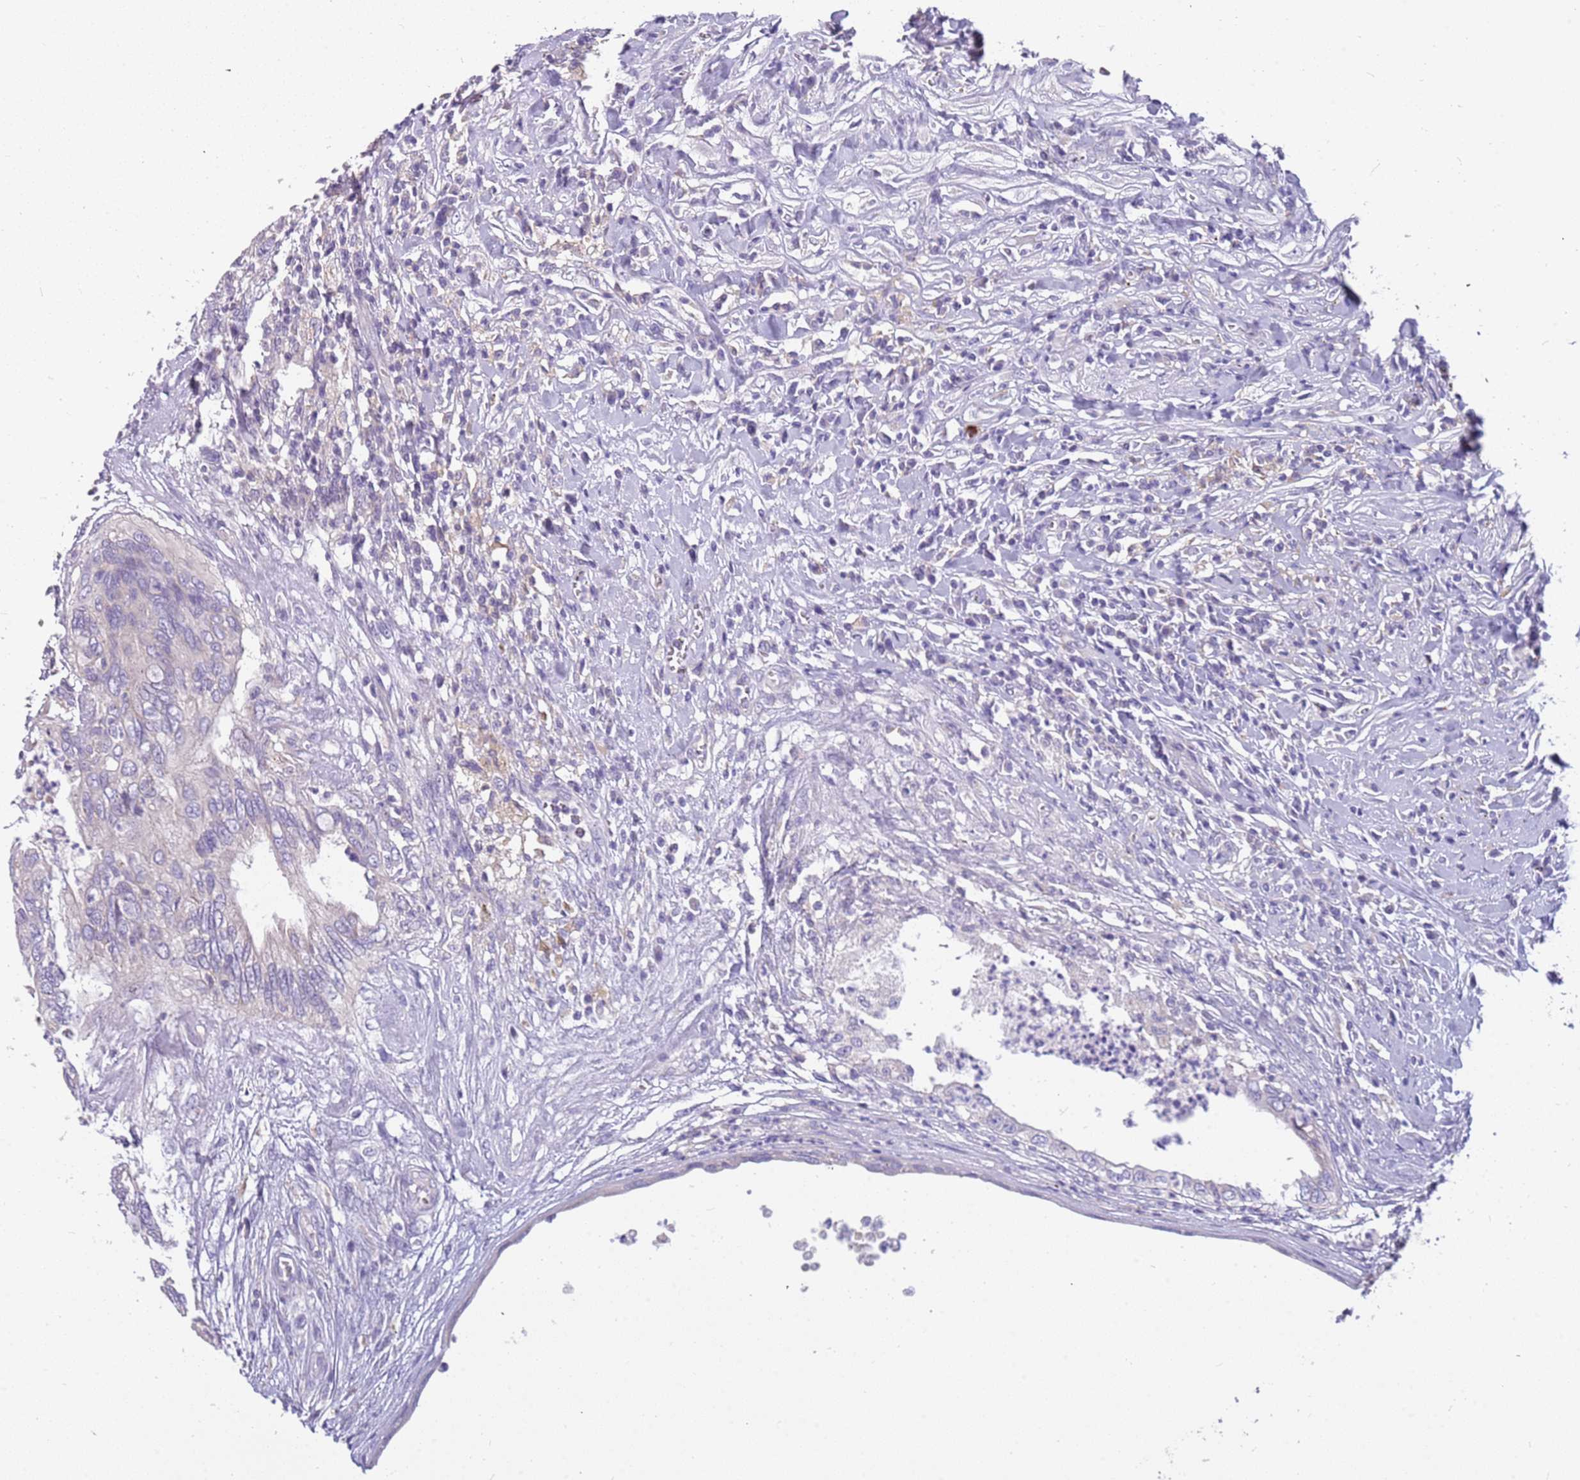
{"staining": {"intensity": "negative", "quantity": "none", "location": "none"}, "tissue": "testis cancer", "cell_type": "Tumor cells", "image_type": "cancer", "snomed": [{"axis": "morphology", "description": "Seminoma, NOS"}, {"axis": "morphology", "description": "Carcinoma, Embryonal, NOS"}, {"axis": "topography", "description": "Testis"}], "caption": "Immunohistochemistry (IHC) micrograph of neoplastic tissue: human embryonal carcinoma (testis) stained with DAB (3,3'-diaminobenzidine) shows no significant protein staining in tumor cells. The staining was performed using DAB to visualize the protein expression in brown, while the nuclei were stained in blue with hematoxylin (Magnification: 20x).", "gene": "RHCG", "patient": {"sex": "male", "age": 29}}